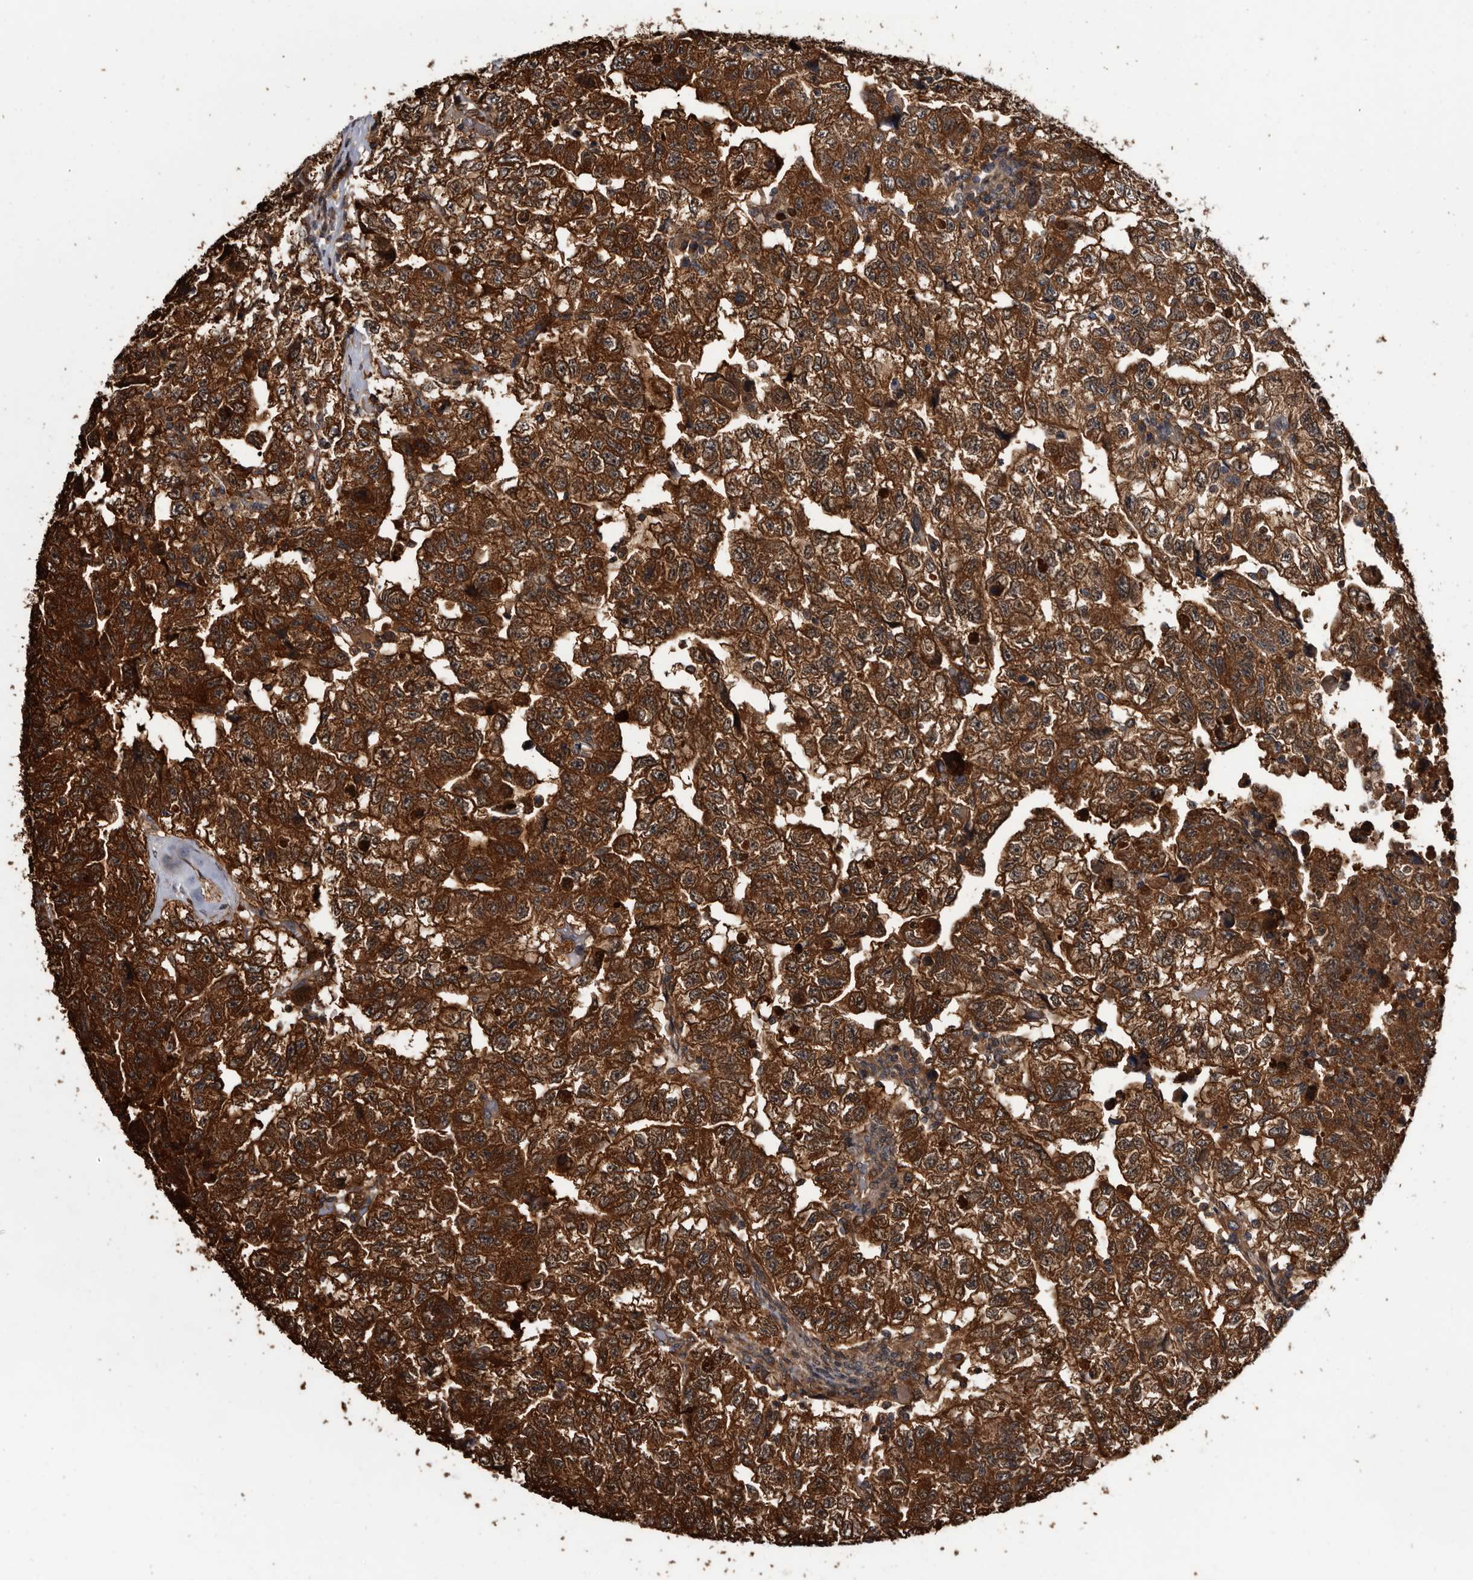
{"staining": {"intensity": "strong", "quantity": ">75%", "location": "cytoplasmic/membranous"}, "tissue": "testis cancer", "cell_type": "Tumor cells", "image_type": "cancer", "snomed": [{"axis": "morphology", "description": "Carcinoma, Embryonal, NOS"}, {"axis": "topography", "description": "Testis"}], "caption": "Protein staining exhibits strong cytoplasmic/membranous expression in about >75% of tumor cells in embryonal carcinoma (testis). The protein is shown in brown color, while the nuclei are stained blue.", "gene": "TTI2", "patient": {"sex": "male", "age": 36}}